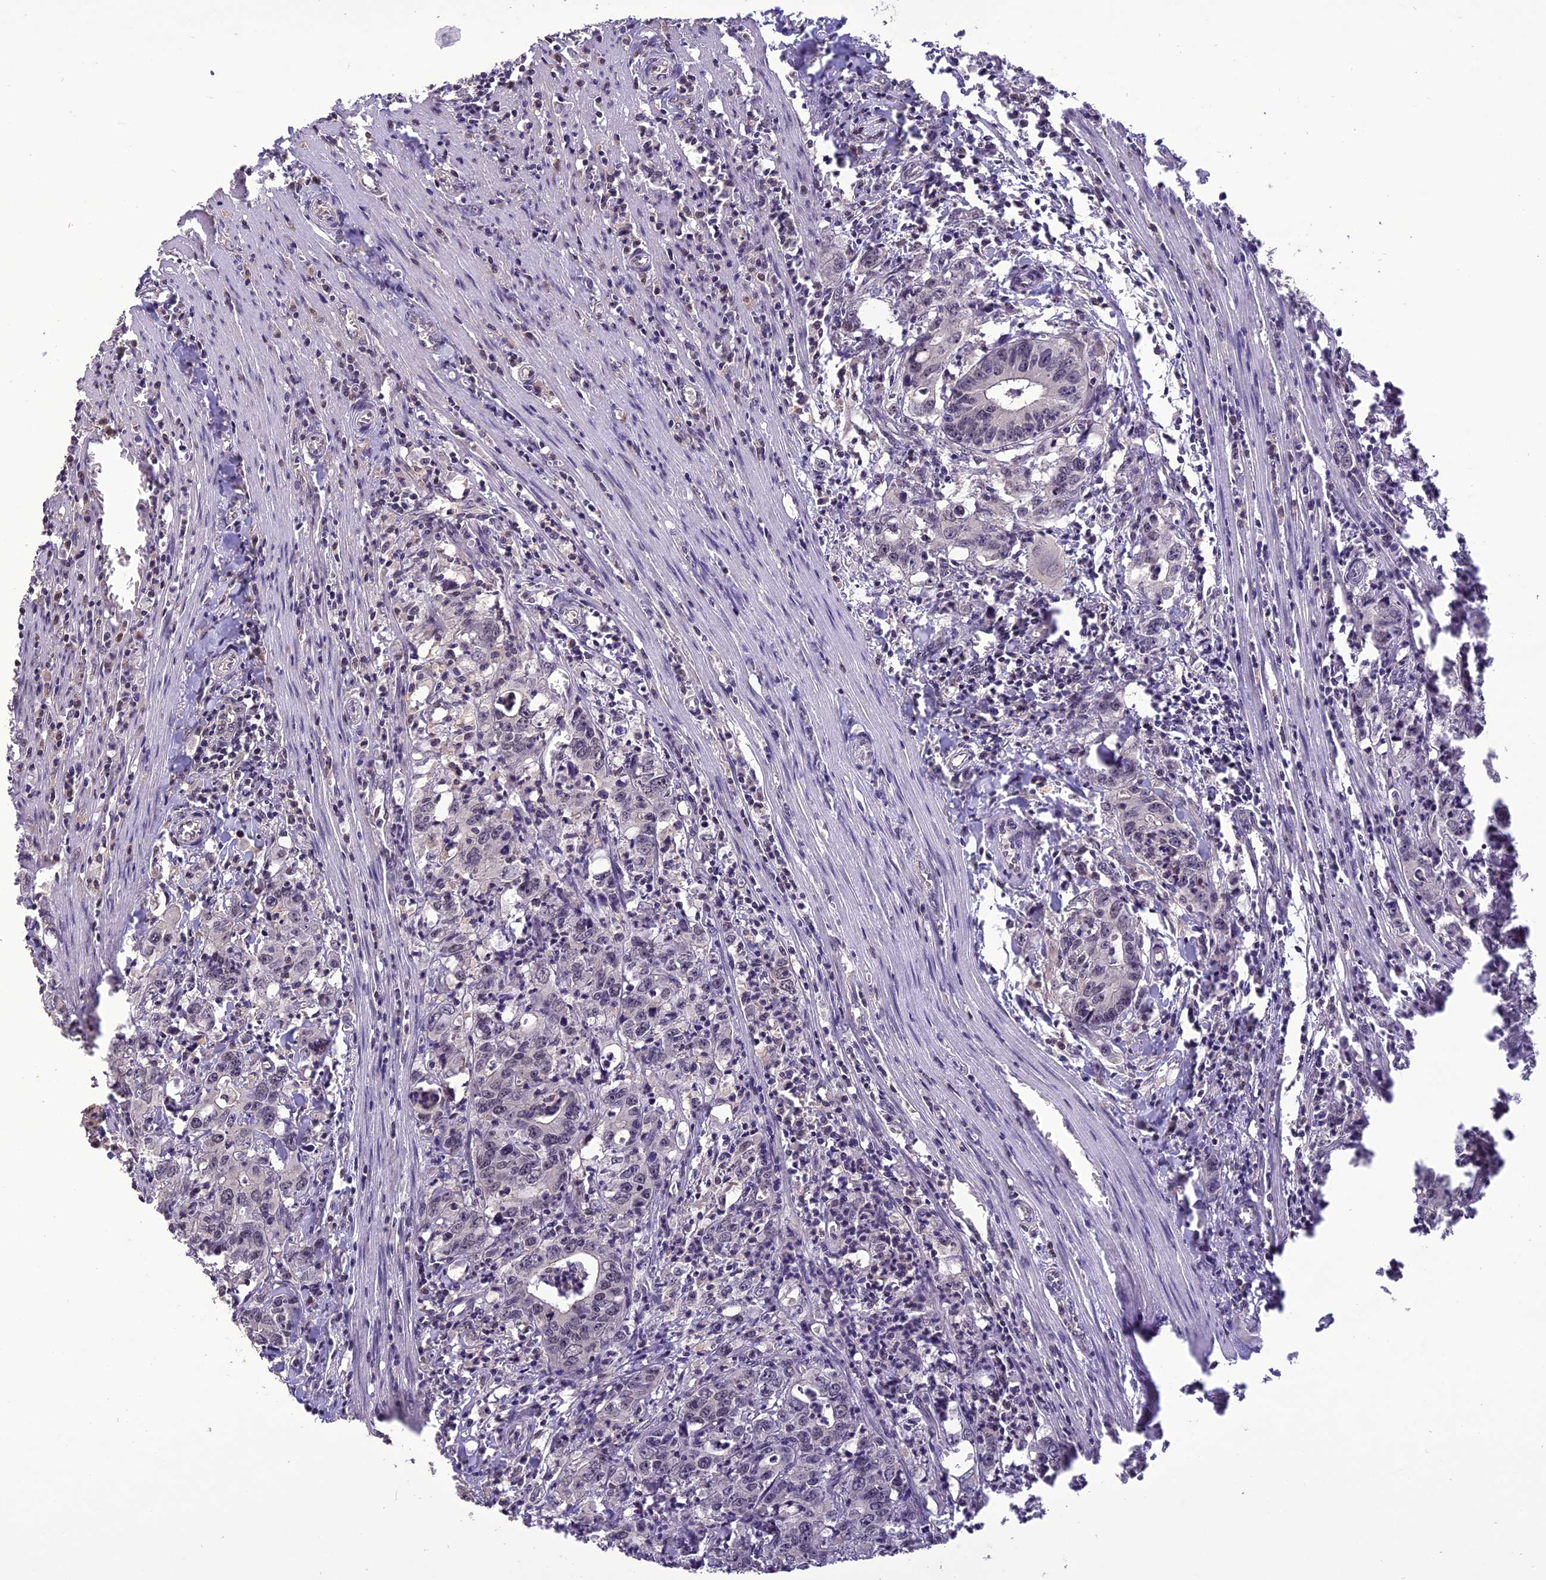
{"staining": {"intensity": "negative", "quantity": "none", "location": "none"}, "tissue": "colorectal cancer", "cell_type": "Tumor cells", "image_type": "cancer", "snomed": [{"axis": "morphology", "description": "Adenocarcinoma, NOS"}, {"axis": "topography", "description": "Colon"}], "caption": "Immunohistochemistry image of colorectal cancer (adenocarcinoma) stained for a protein (brown), which exhibits no staining in tumor cells.", "gene": "TIGD7", "patient": {"sex": "female", "age": 75}}